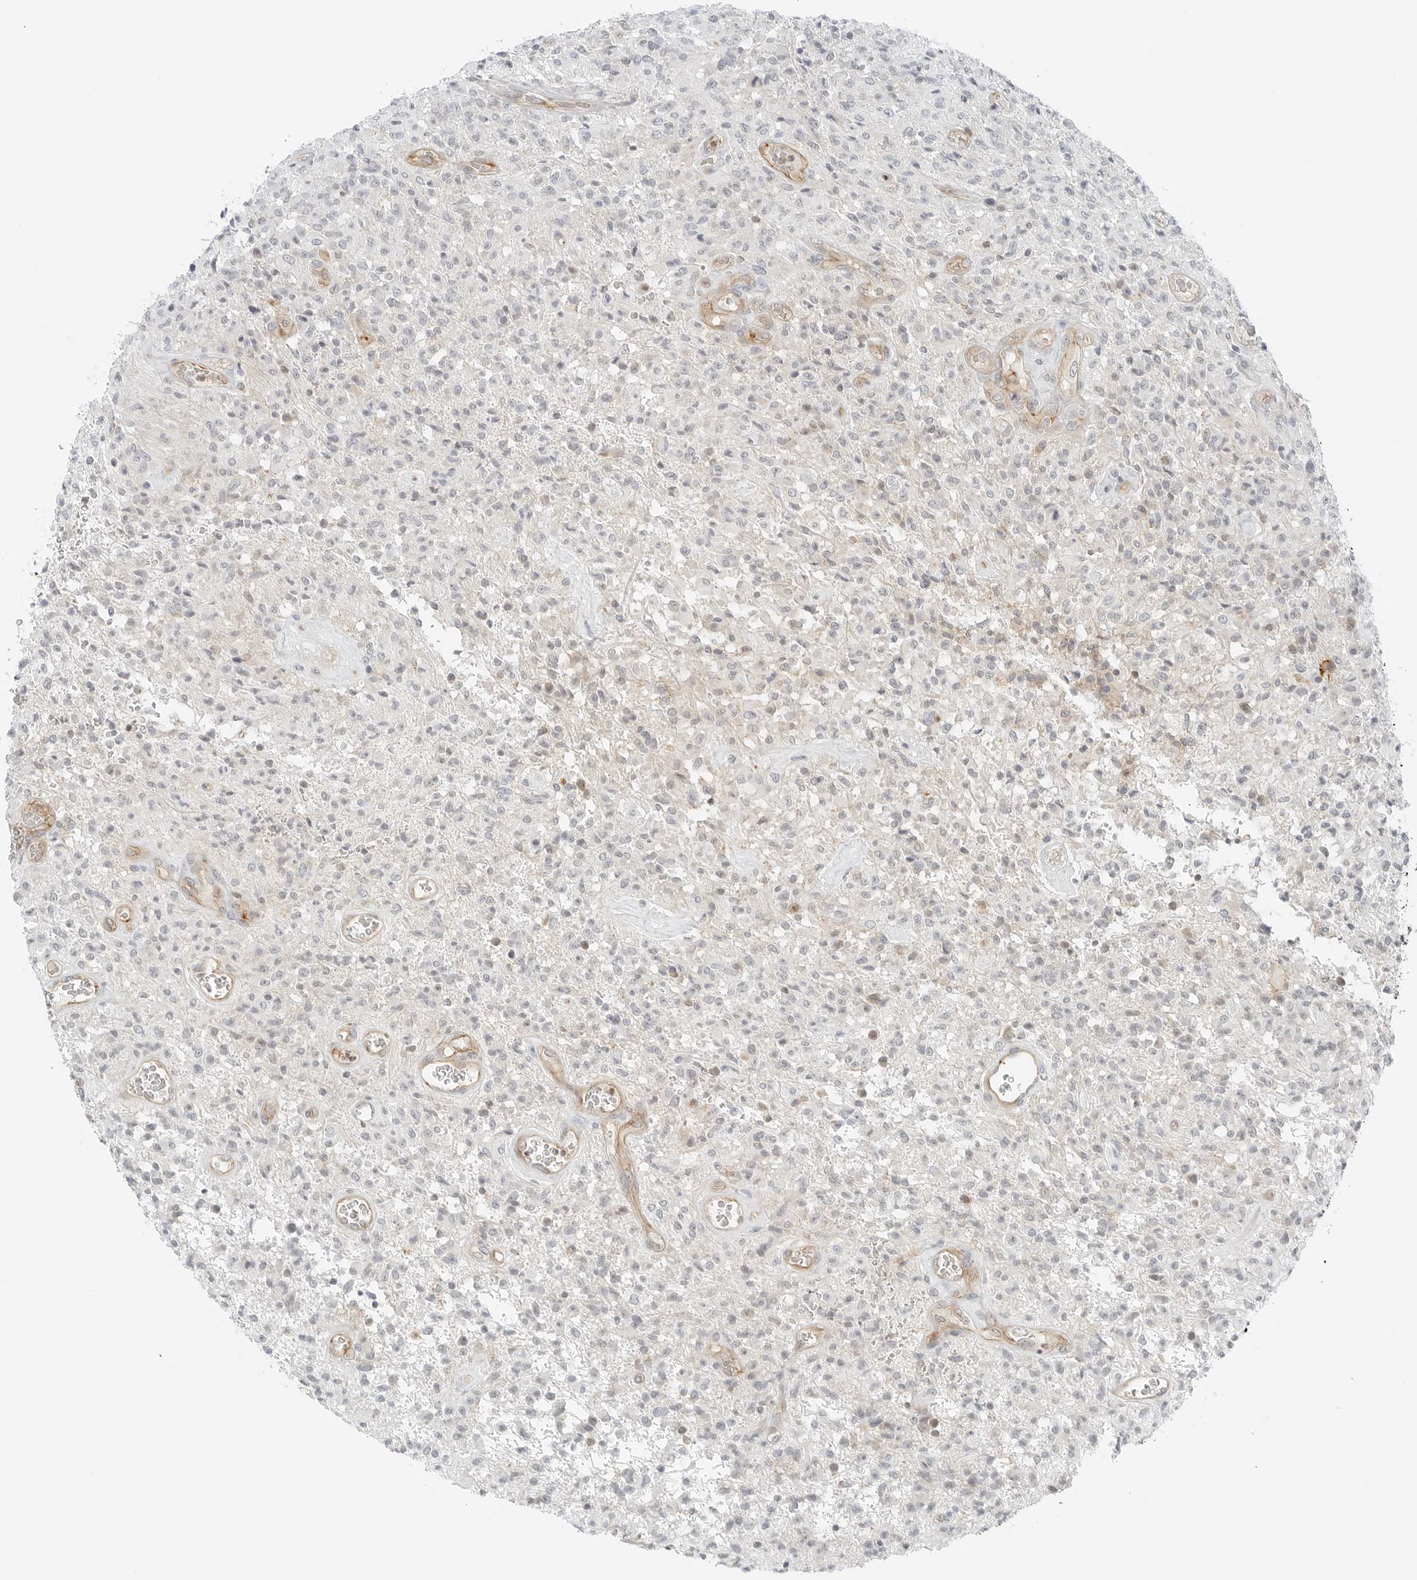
{"staining": {"intensity": "negative", "quantity": "none", "location": "none"}, "tissue": "glioma", "cell_type": "Tumor cells", "image_type": "cancer", "snomed": [{"axis": "morphology", "description": "Glioma, malignant, High grade"}, {"axis": "topography", "description": "Brain"}], "caption": "Glioma stained for a protein using immunohistochemistry reveals no expression tumor cells.", "gene": "IQCC", "patient": {"sex": "female", "age": 57}}